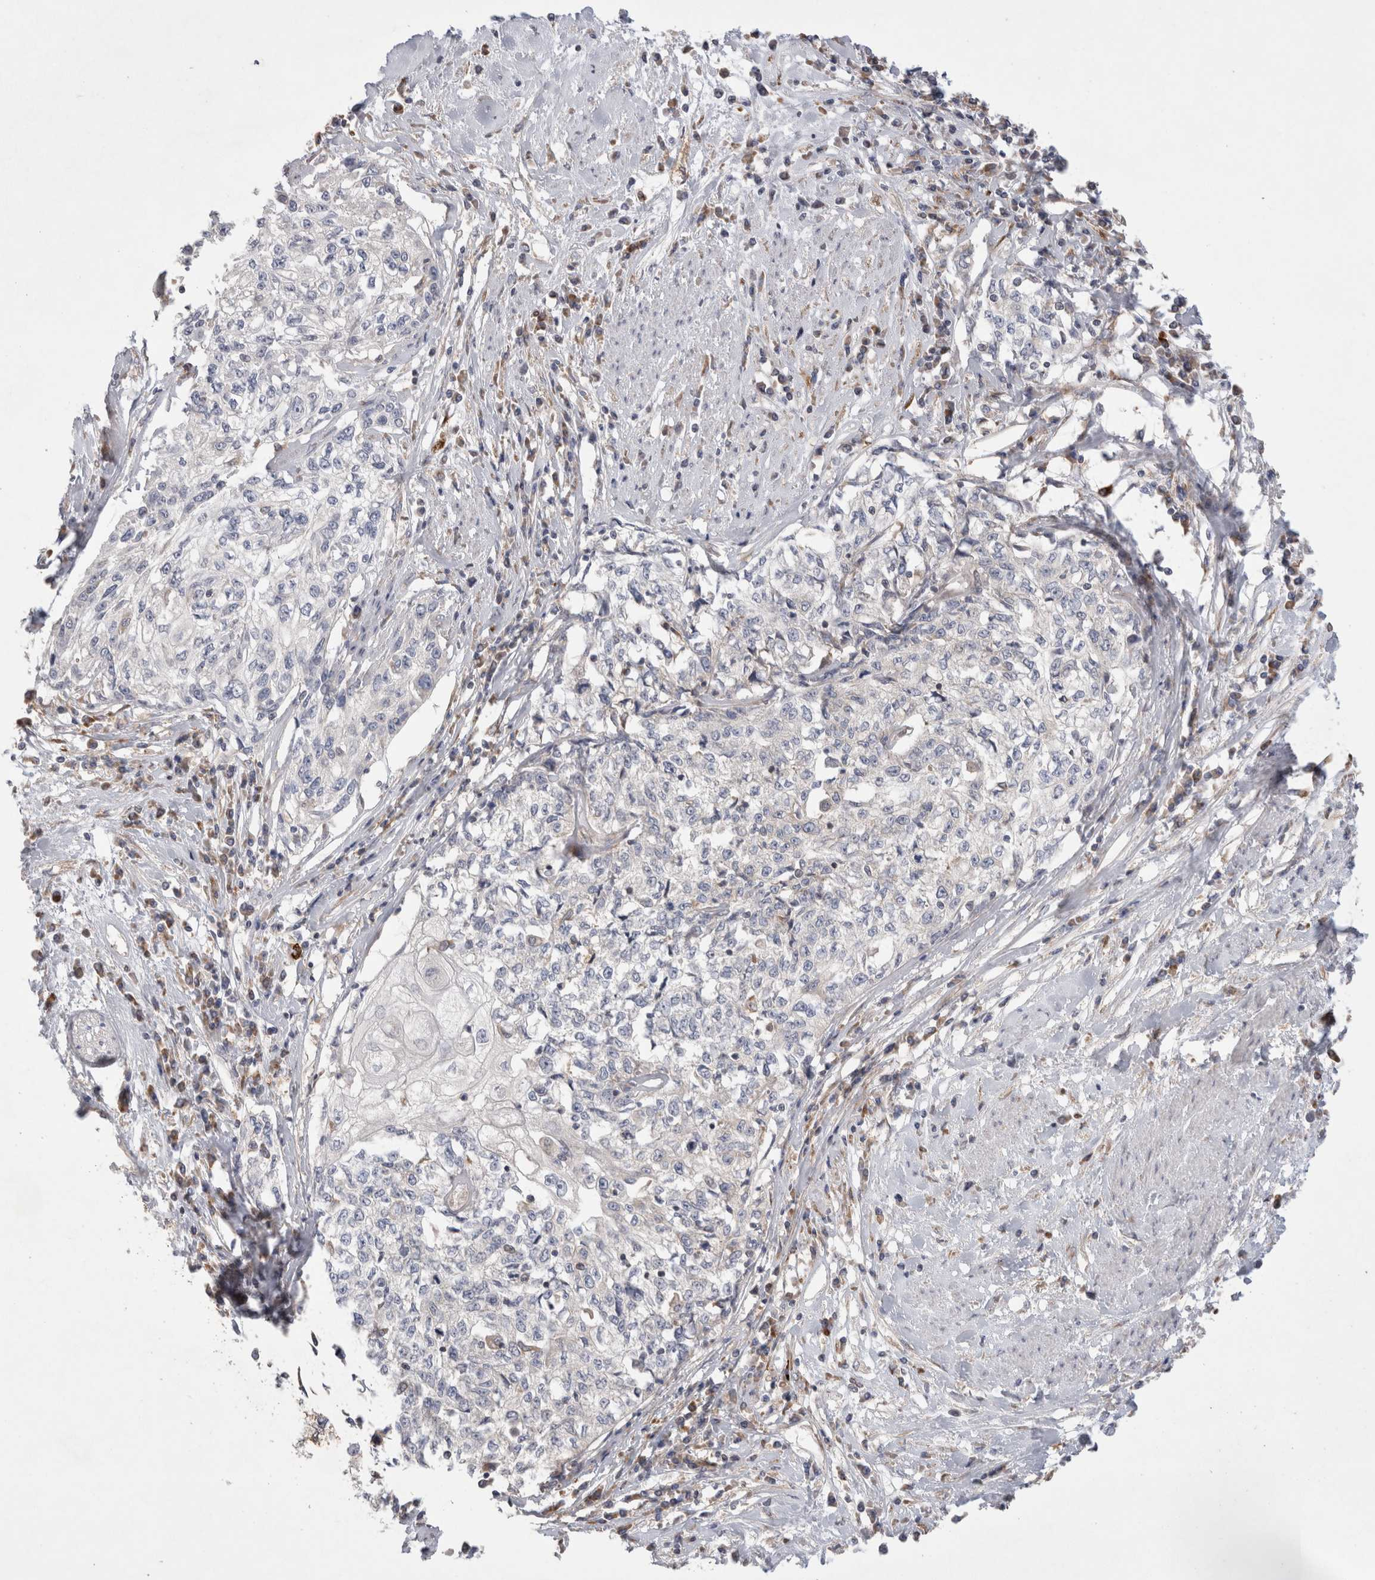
{"staining": {"intensity": "negative", "quantity": "none", "location": "none"}, "tissue": "cervical cancer", "cell_type": "Tumor cells", "image_type": "cancer", "snomed": [{"axis": "morphology", "description": "Squamous cell carcinoma, NOS"}, {"axis": "topography", "description": "Cervix"}], "caption": "An image of cervical cancer stained for a protein demonstrates no brown staining in tumor cells.", "gene": "TBC1D16", "patient": {"sex": "female", "age": 57}}